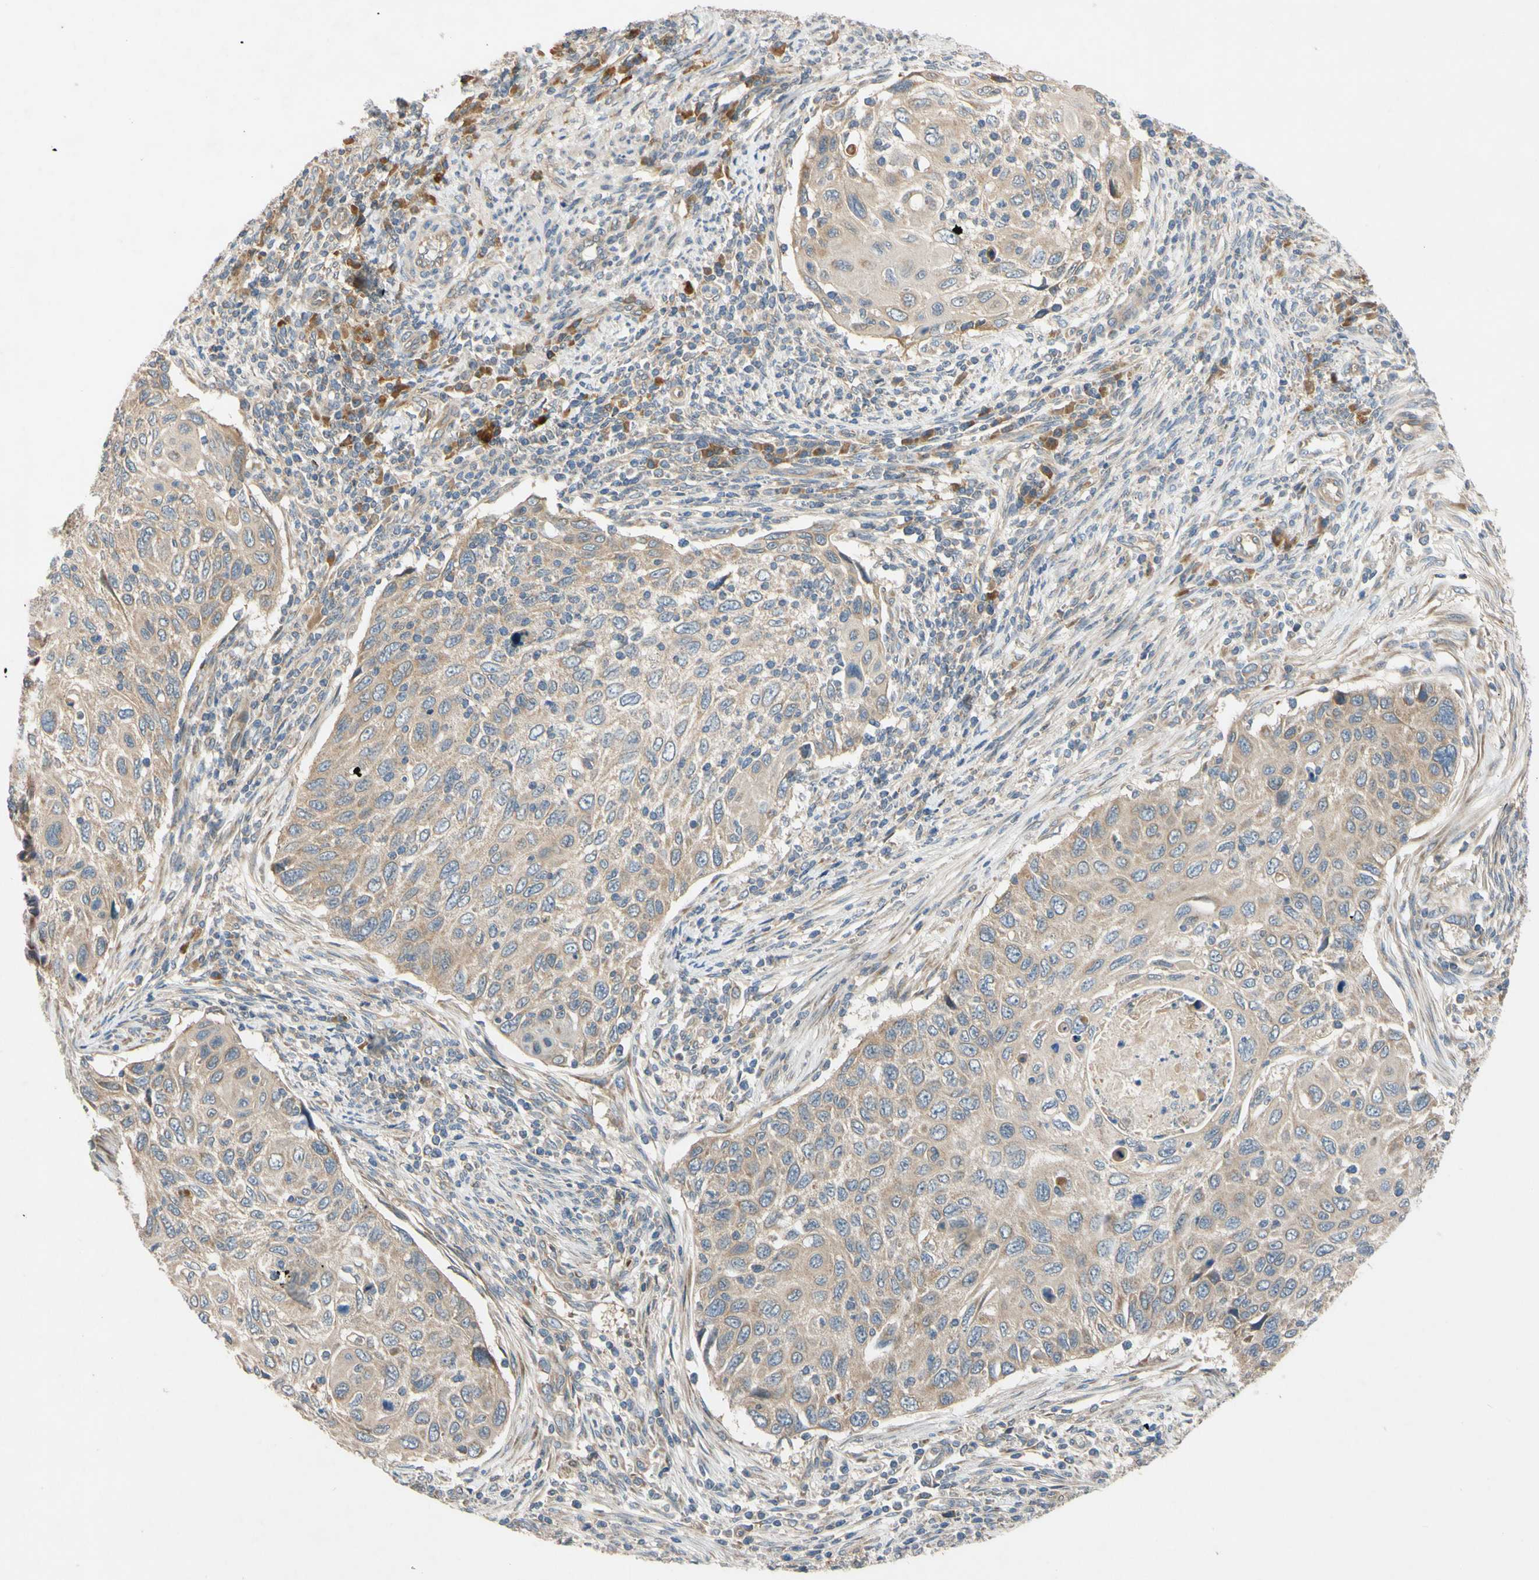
{"staining": {"intensity": "moderate", "quantity": ">75%", "location": "cytoplasmic/membranous"}, "tissue": "cervical cancer", "cell_type": "Tumor cells", "image_type": "cancer", "snomed": [{"axis": "morphology", "description": "Squamous cell carcinoma, NOS"}, {"axis": "topography", "description": "Cervix"}], "caption": "The micrograph displays staining of cervical cancer, revealing moderate cytoplasmic/membranous protein expression (brown color) within tumor cells.", "gene": "MBTPS2", "patient": {"sex": "female", "age": 70}}